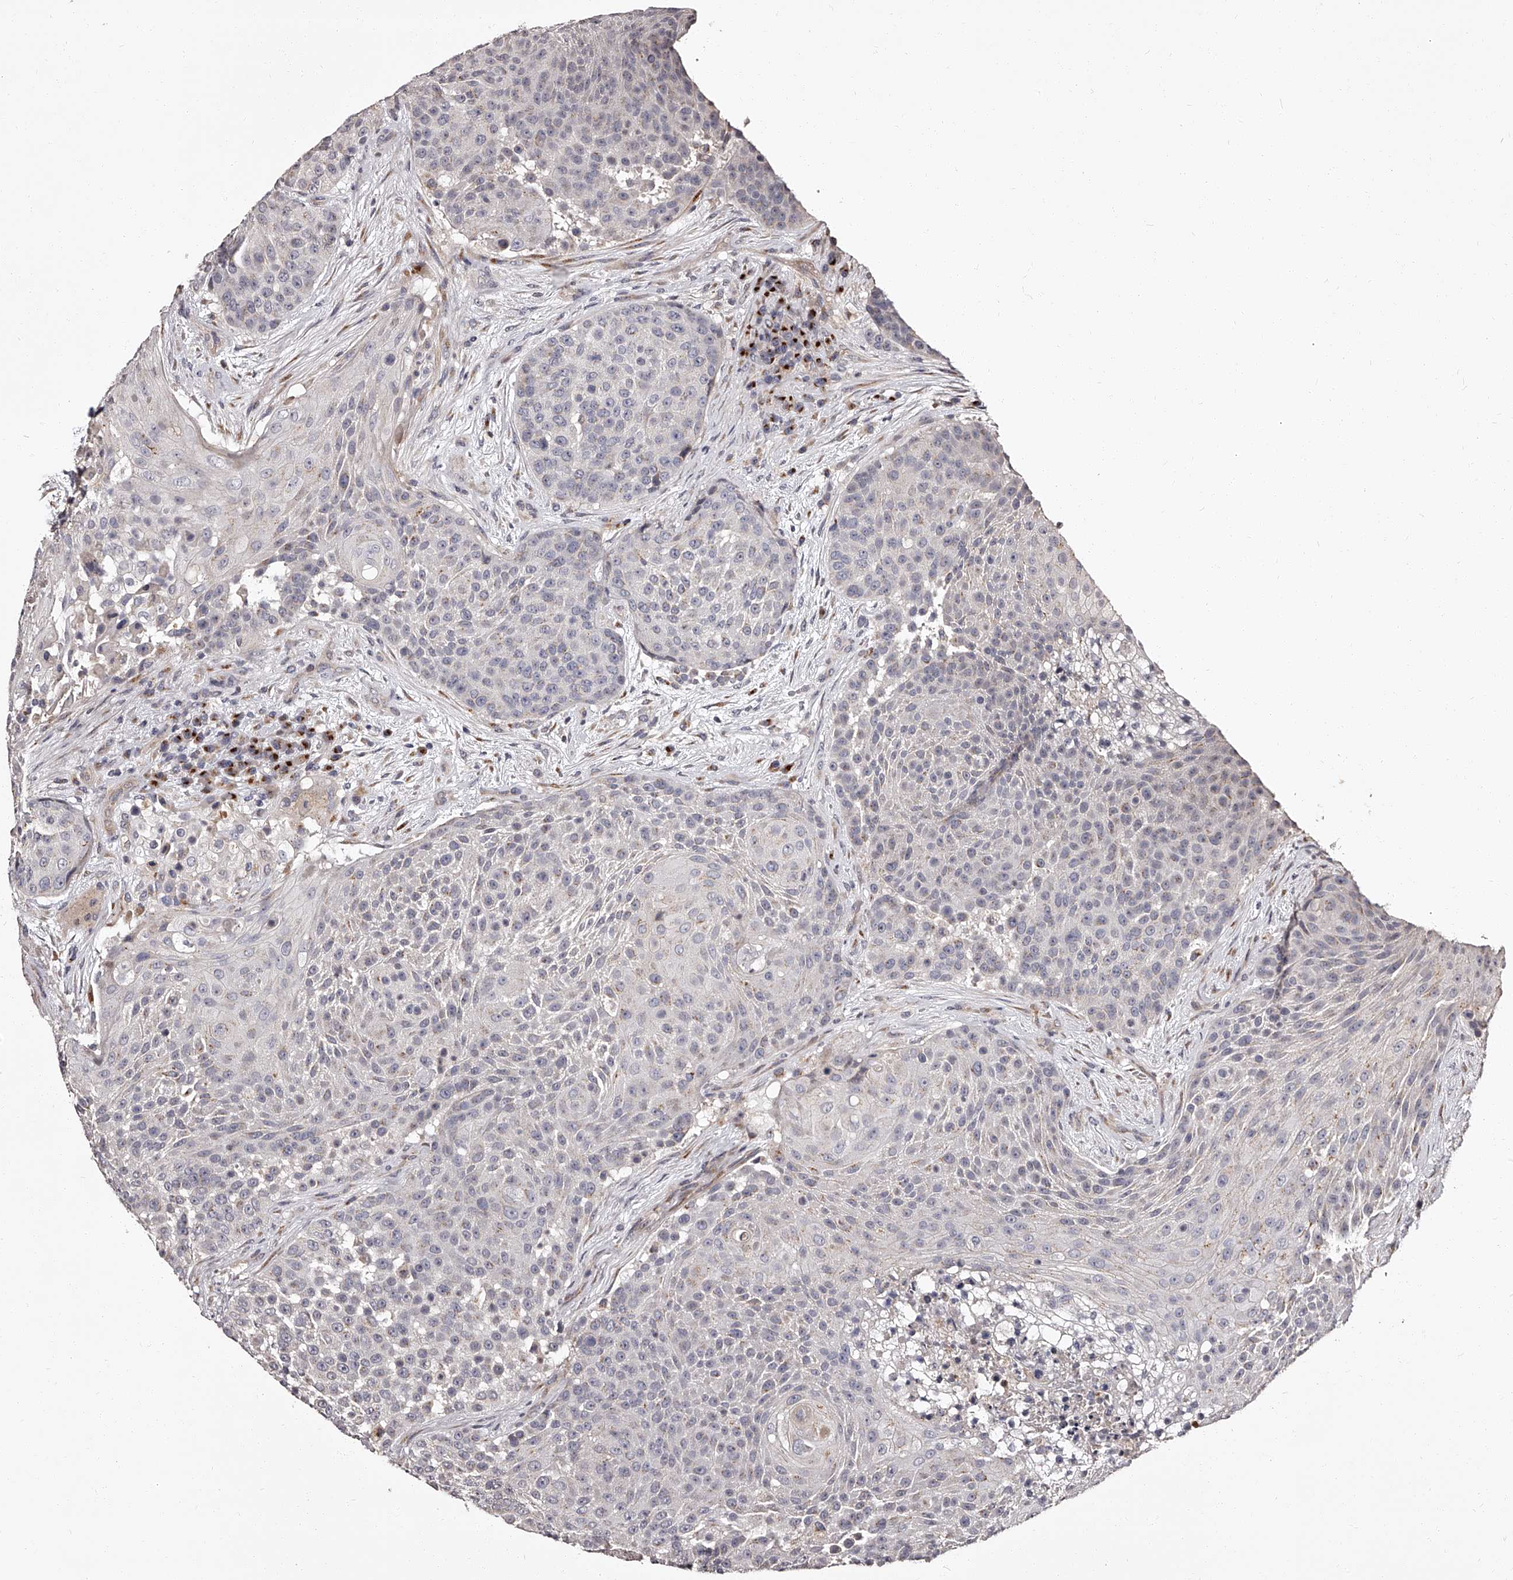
{"staining": {"intensity": "negative", "quantity": "none", "location": "none"}, "tissue": "urothelial cancer", "cell_type": "Tumor cells", "image_type": "cancer", "snomed": [{"axis": "morphology", "description": "Urothelial carcinoma, High grade"}, {"axis": "topography", "description": "Urinary bladder"}], "caption": "Immunohistochemistry (IHC) micrograph of neoplastic tissue: human urothelial carcinoma (high-grade) stained with DAB exhibits no significant protein expression in tumor cells. Brightfield microscopy of immunohistochemistry stained with DAB (brown) and hematoxylin (blue), captured at high magnification.", "gene": "RSC1A1", "patient": {"sex": "female", "age": 63}}